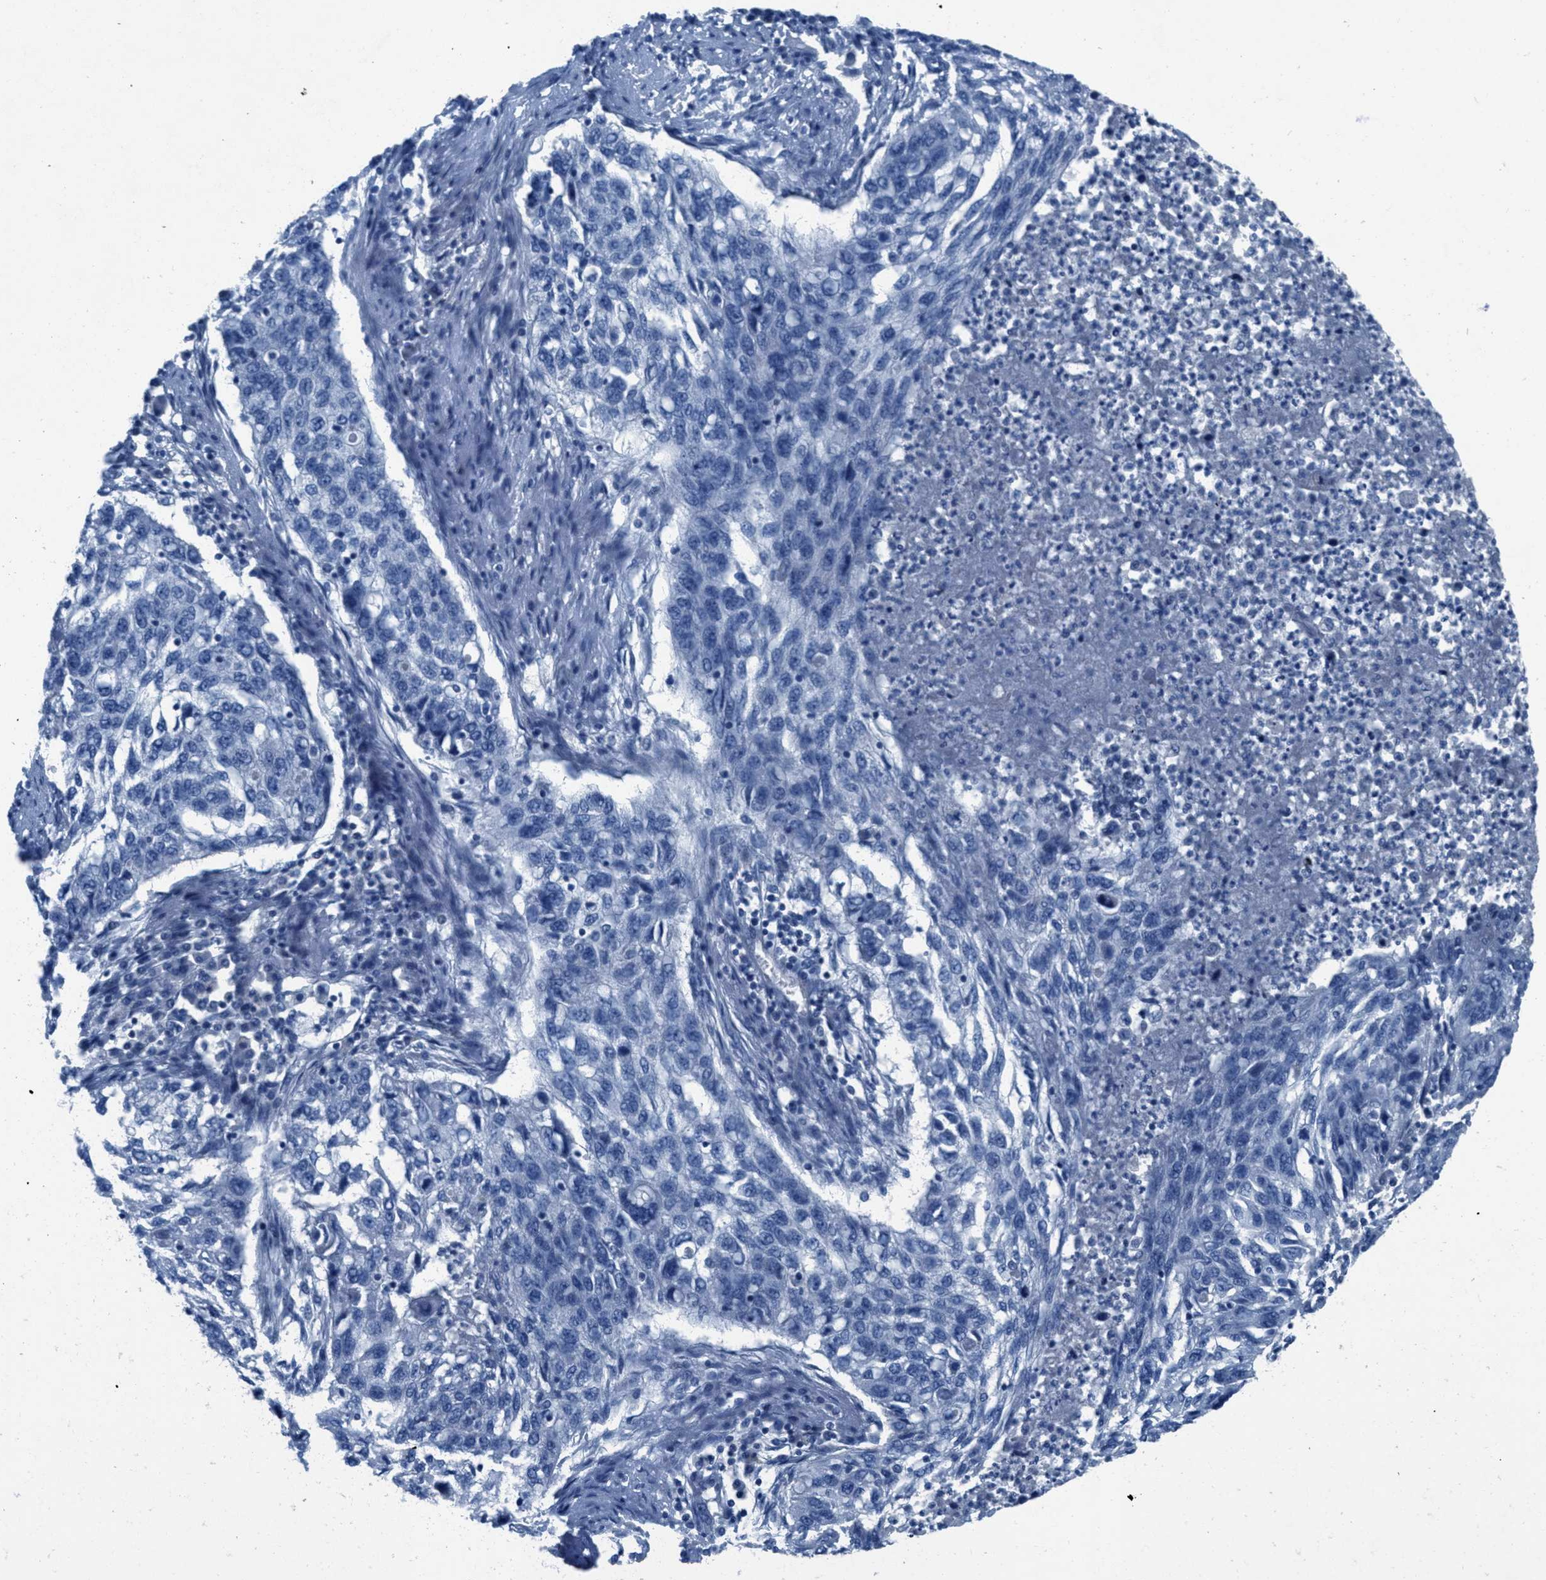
{"staining": {"intensity": "negative", "quantity": "none", "location": "none"}, "tissue": "lung cancer", "cell_type": "Tumor cells", "image_type": "cancer", "snomed": [{"axis": "morphology", "description": "Squamous cell carcinoma, NOS"}, {"axis": "topography", "description": "Lung"}], "caption": "A micrograph of human lung cancer (squamous cell carcinoma) is negative for staining in tumor cells.", "gene": "GALNT17", "patient": {"sex": "female", "age": 63}}